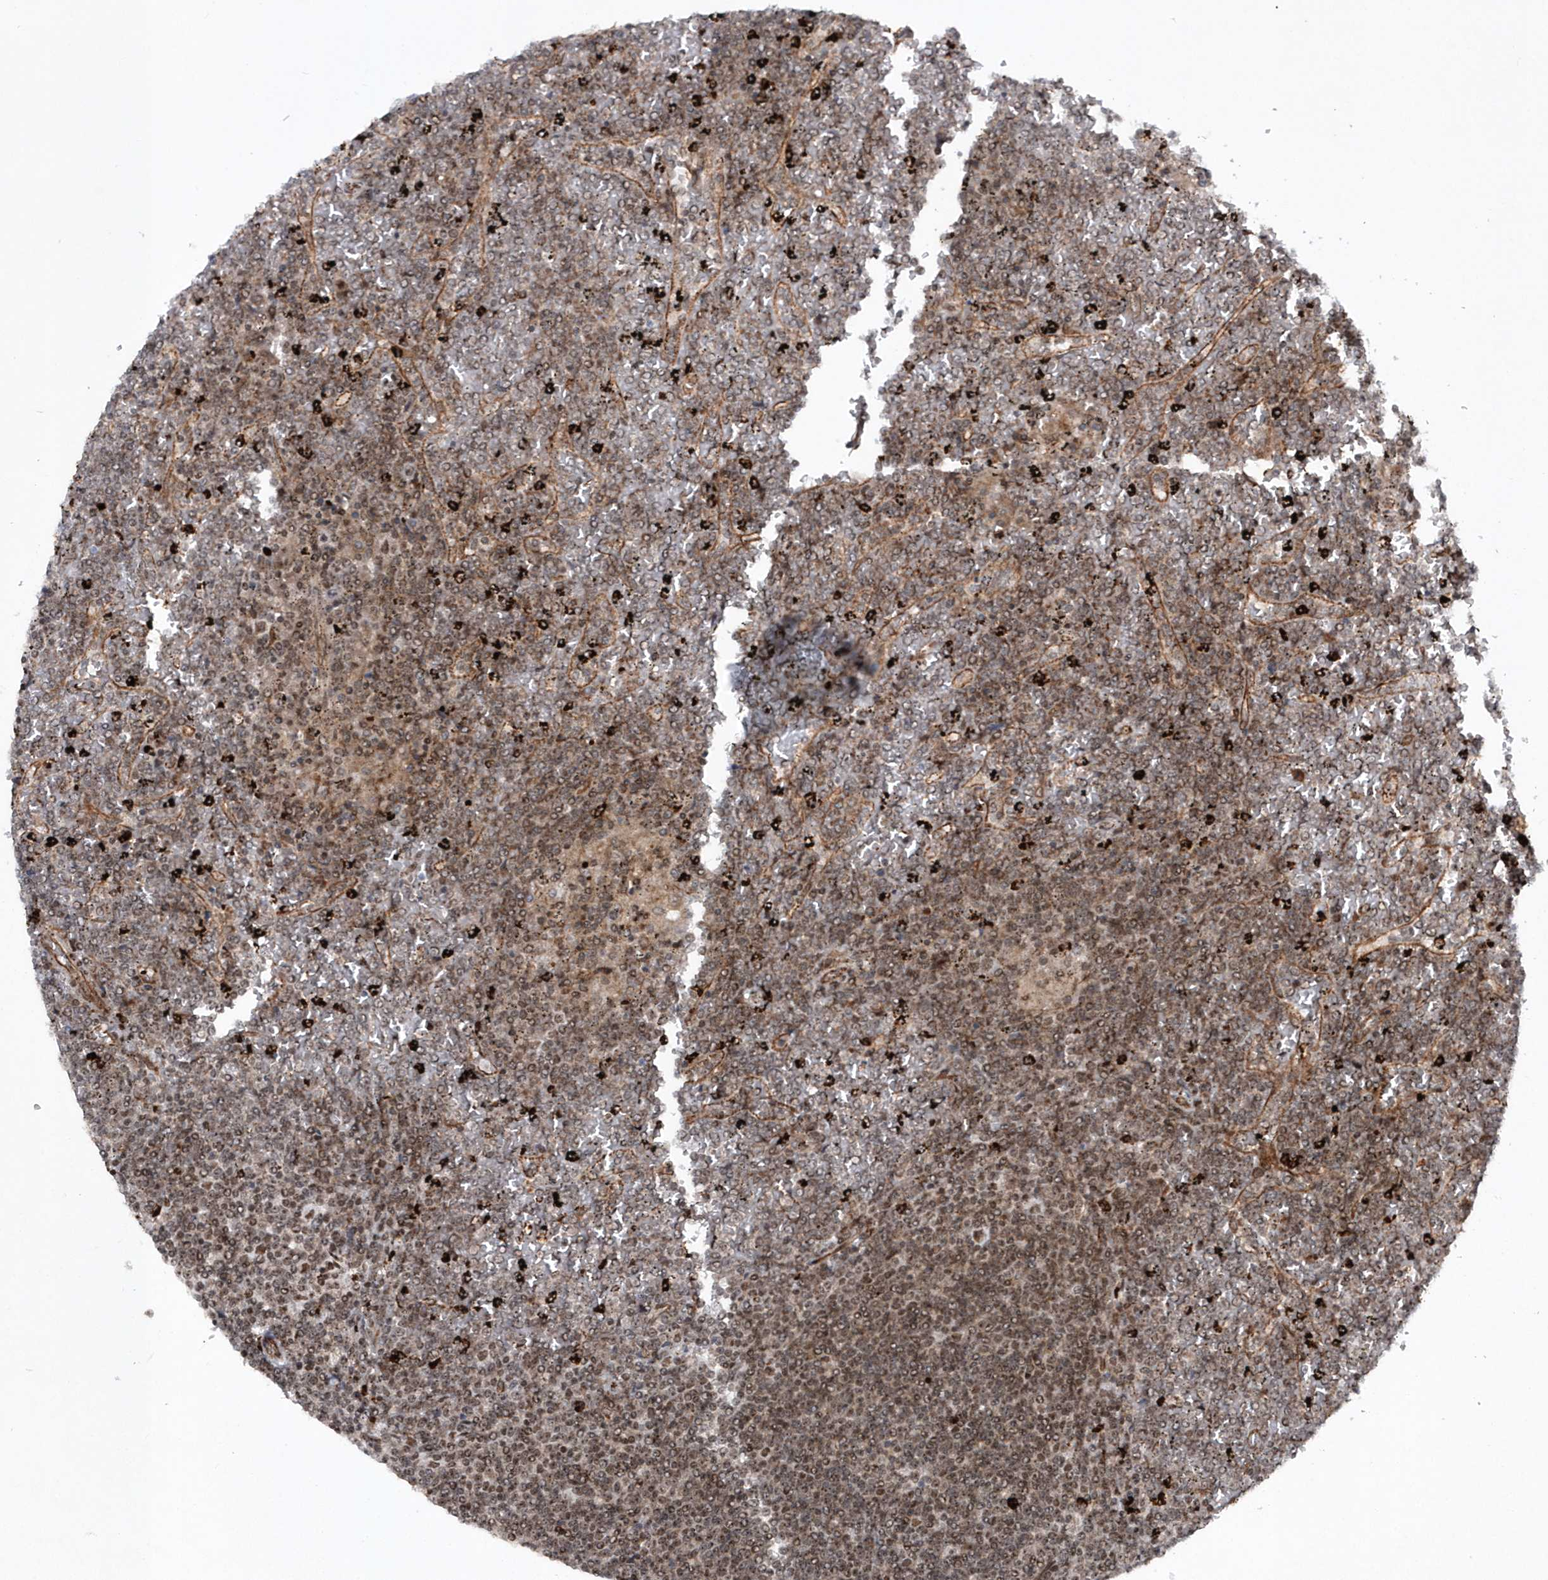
{"staining": {"intensity": "weak", "quantity": "25%-75%", "location": "cytoplasmic/membranous,nuclear"}, "tissue": "lymphoma", "cell_type": "Tumor cells", "image_type": "cancer", "snomed": [{"axis": "morphology", "description": "Malignant lymphoma, non-Hodgkin's type, Low grade"}, {"axis": "topography", "description": "Spleen"}], "caption": "A brown stain highlights weak cytoplasmic/membranous and nuclear expression of a protein in low-grade malignant lymphoma, non-Hodgkin's type tumor cells. The protein is stained brown, and the nuclei are stained in blue (DAB (3,3'-diaminobenzidine) IHC with brightfield microscopy, high magnification).", "gene": "SOWAHB", "patient": {"sex": "female", "age": 19}}